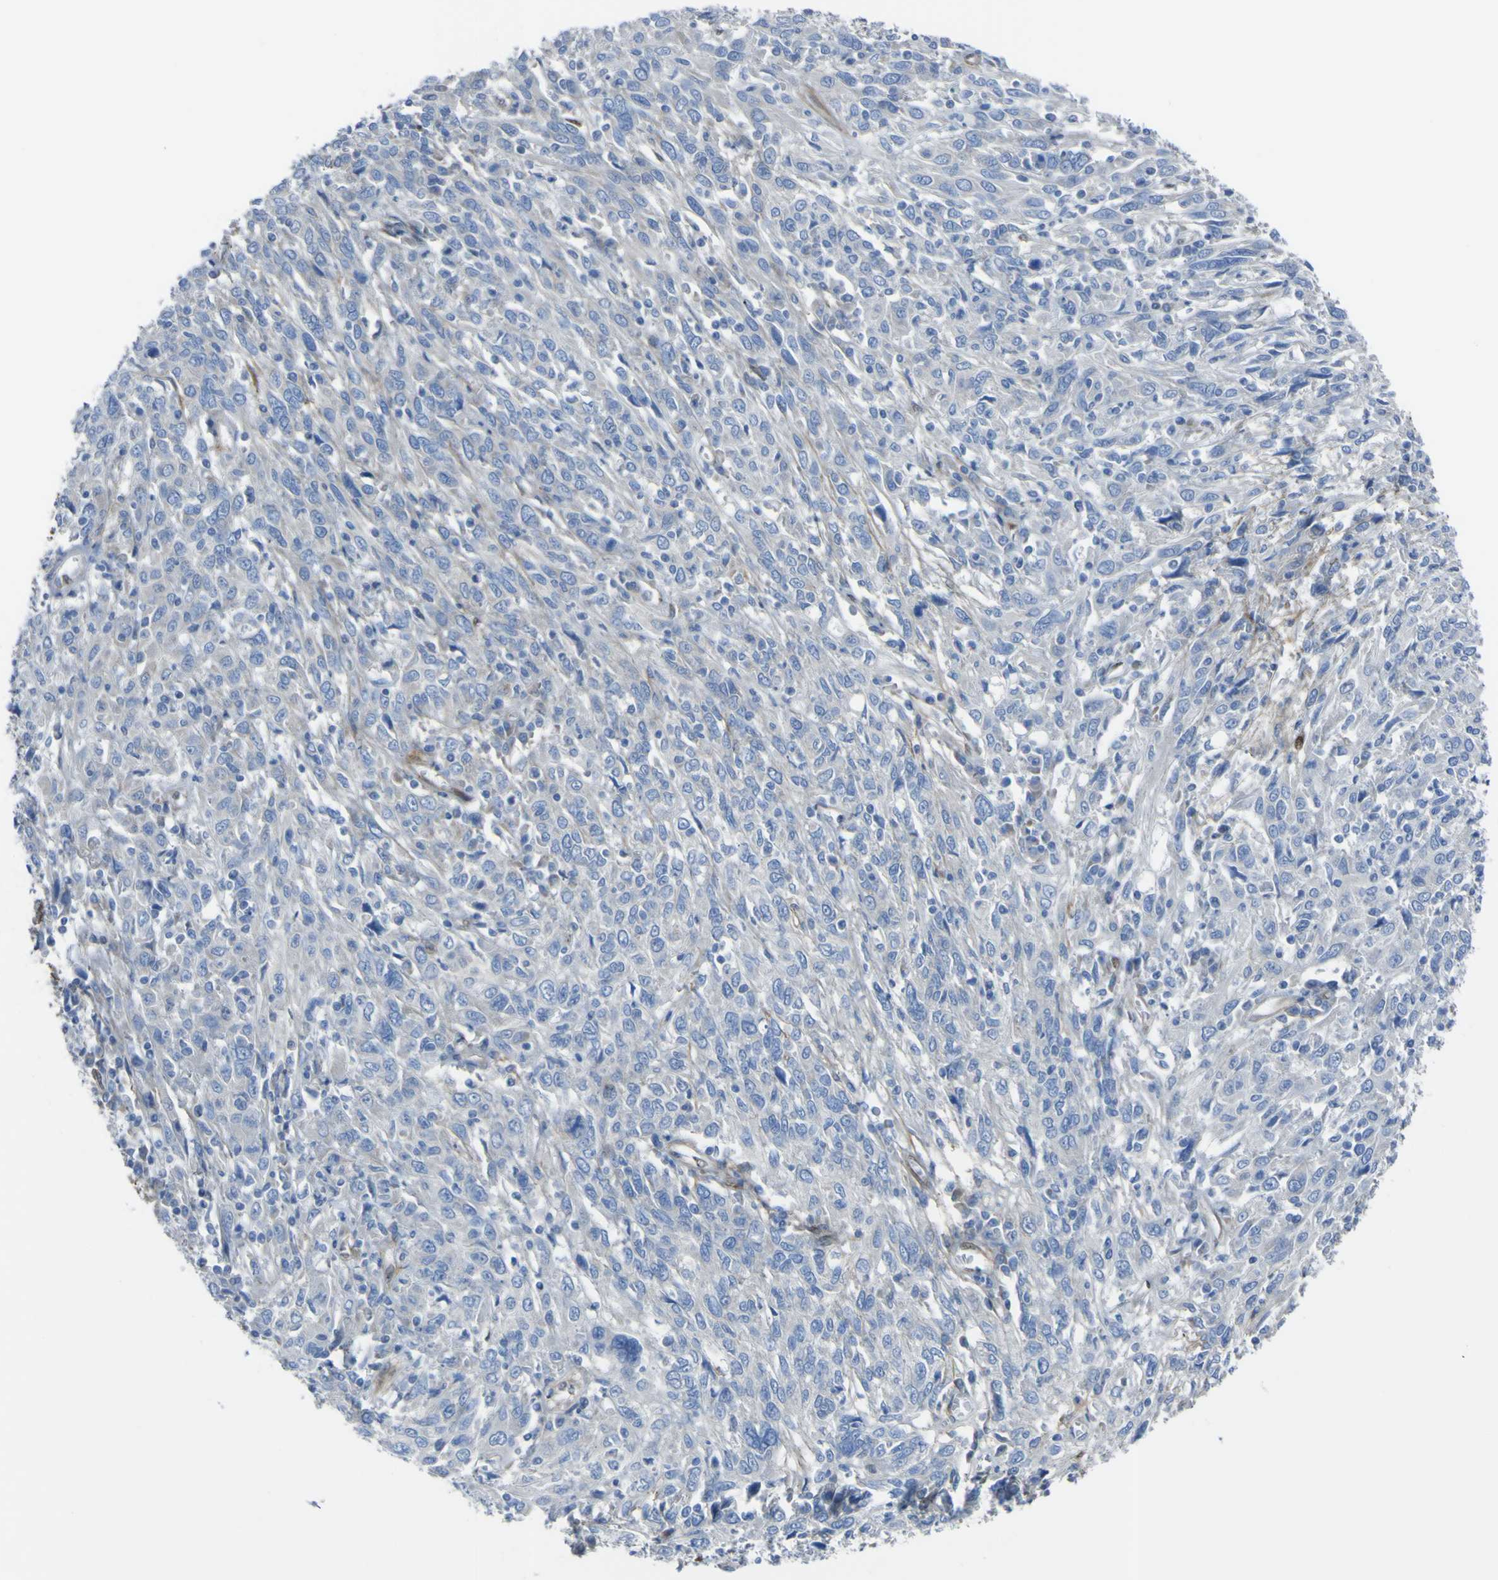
{"staining": {"intensity": "negative", "quantity": "none", "location": "none"}, "tissue": "cervical cancer", "cell_type": "Tumor cells", "image_type": "cancer", "snomed": [{"axis": "morphology", "description": "Squamous cell carcinoma, NOS"}, {"axis": "topography", "description": "Cervix"}], "caption": "Tumor cells are negative for protein expression in human cervical cancer (squamous cell carcinoma). (DAB immunohistochemistry, high magnification).", "gene": "LRRN1", "patient": {"sex": "female", "age": 46}}